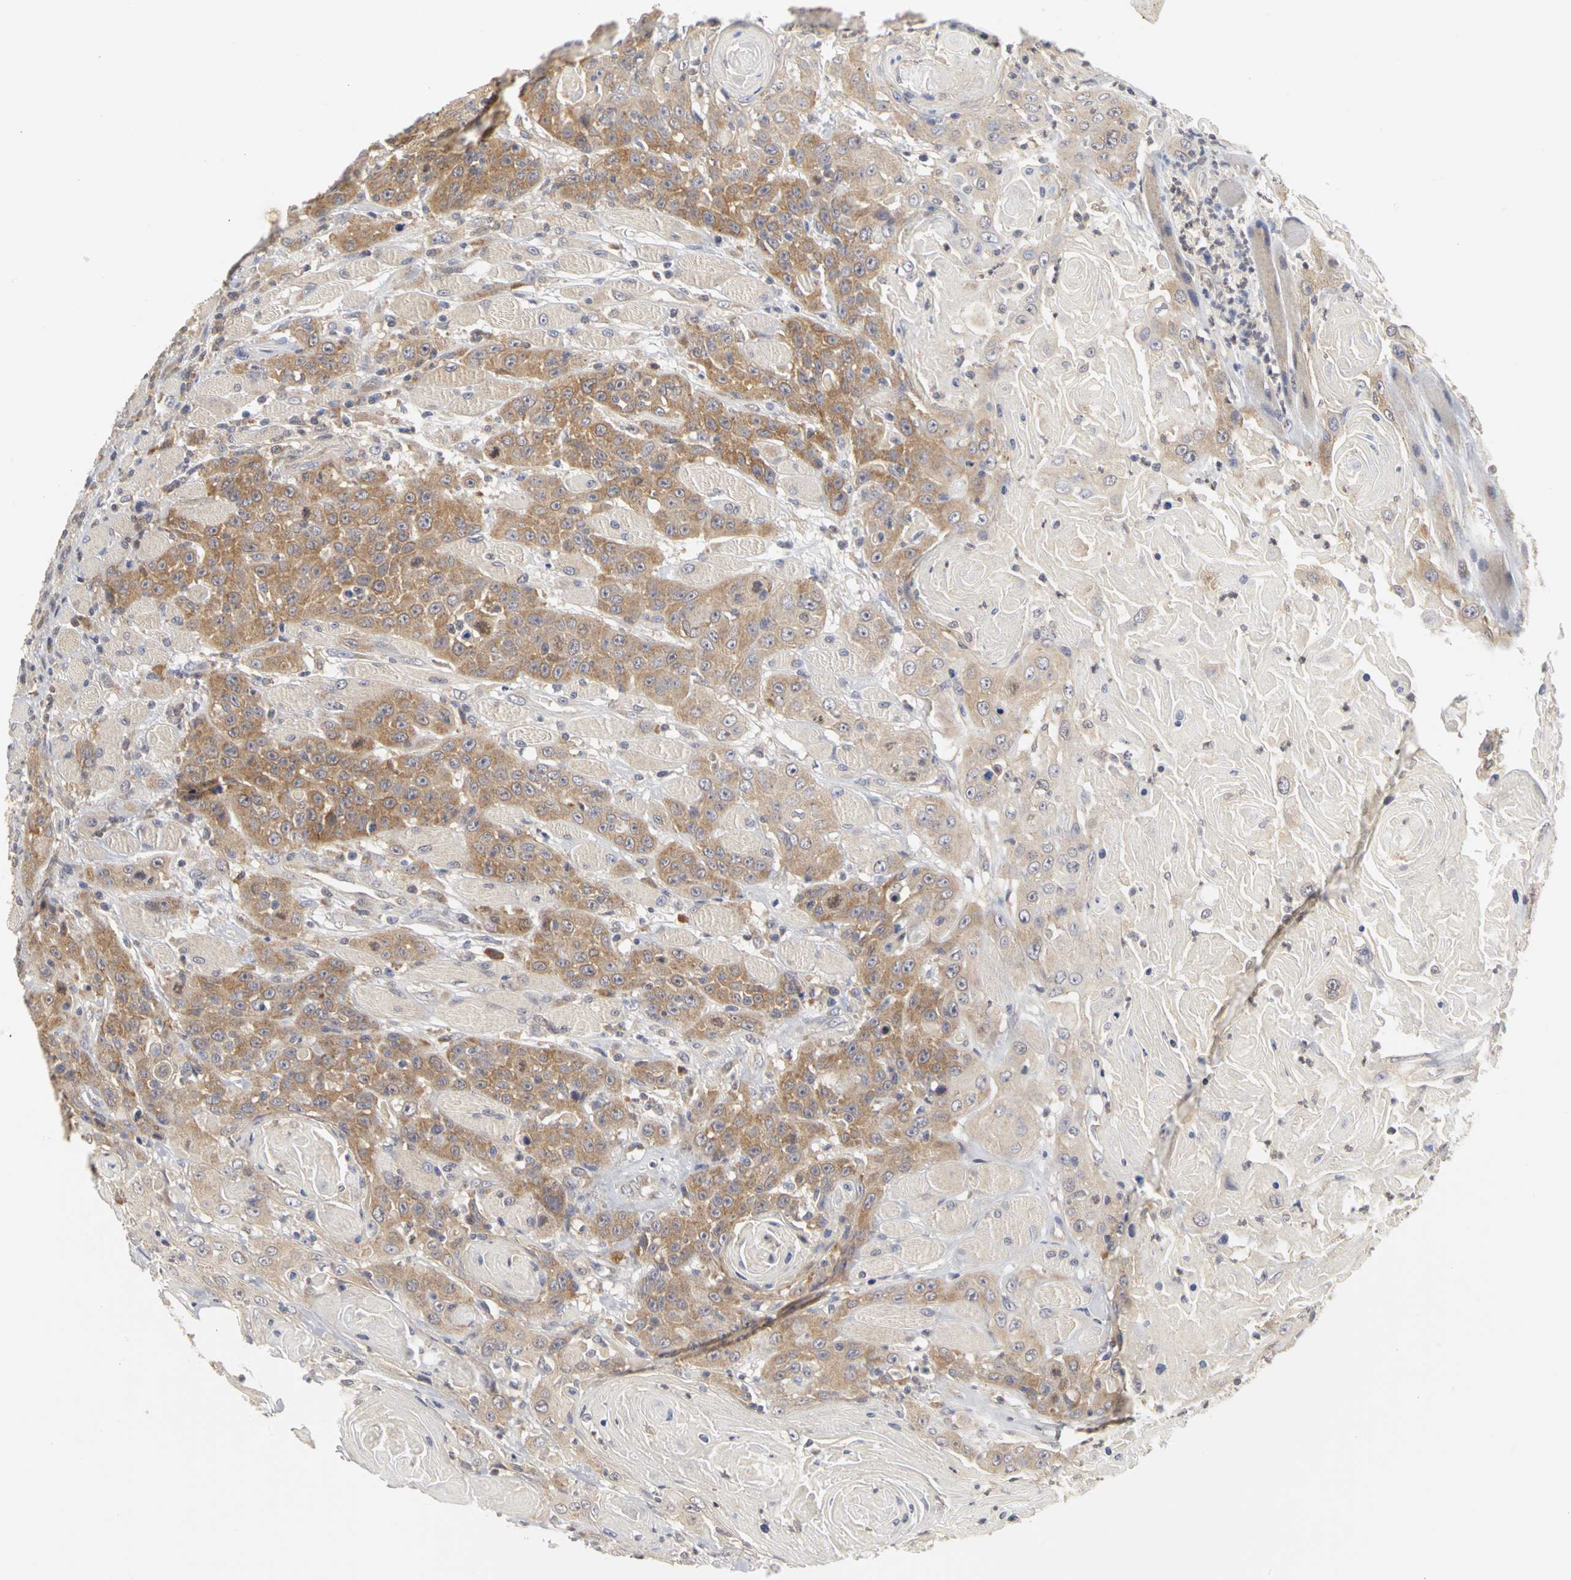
{"staining": {"intensity": "moderate", "quantity": ">75%", "location": "cytoplasmic/membranous"}, "tissue": "head and neck cancer", "cell_type": "Tumor cells", "image_type": "cancer", "snomed": [{"axis": "morphology", "description": "Squamous cell carcinoma, NOS"}, {"axis": "topography", "description": "Head-Neck"}], "caption": "Protein staining of head and neck cancer (squamous cell carcinoma) tissue exhibits moderate cytoplasmic/membranous staining in about >75% of tumor cells.", "gene": "IRAK1", "patient": {"sex": "female", "age": 84}}